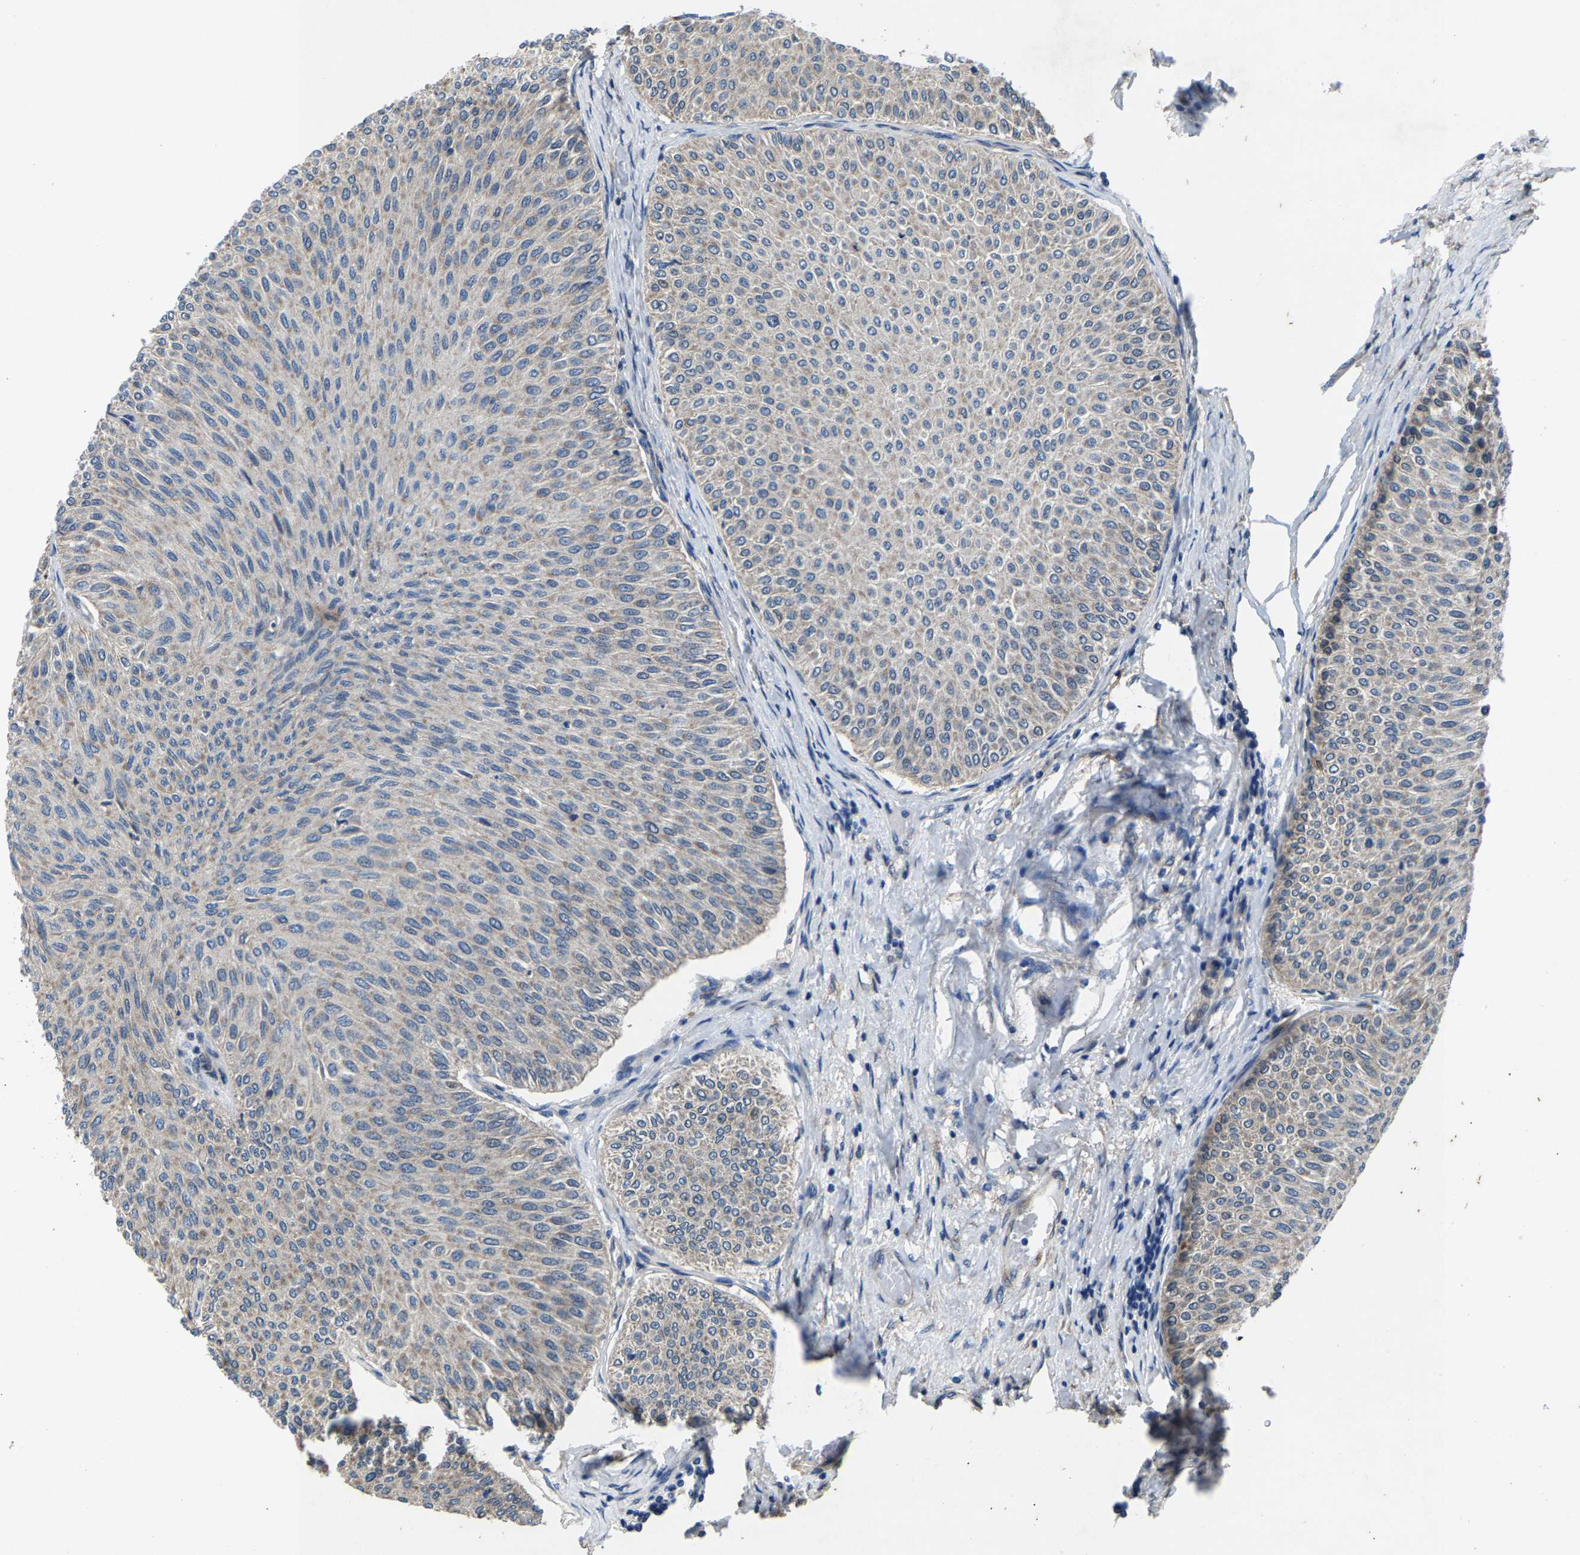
{"staining": {"intensity": "weak", "quantity": "<25%", "location": "cytoplasmic/membranous"}, "tissue": "urothelial cancer", "cell_type": "Tumor cells", "image_type": "cancer", "snomed": [{"axis": "morphology", "description": "Urothelial carcinoma, Low grade"}, {"axis": "topography", "description": "Urinary bladder"}], "caption": "Urothelial cancer was stained to show a protein in brown. There is no significant staining in tumor cells.", "gene": "PDP1", "patient": {"sex": "male", "age": 78}}